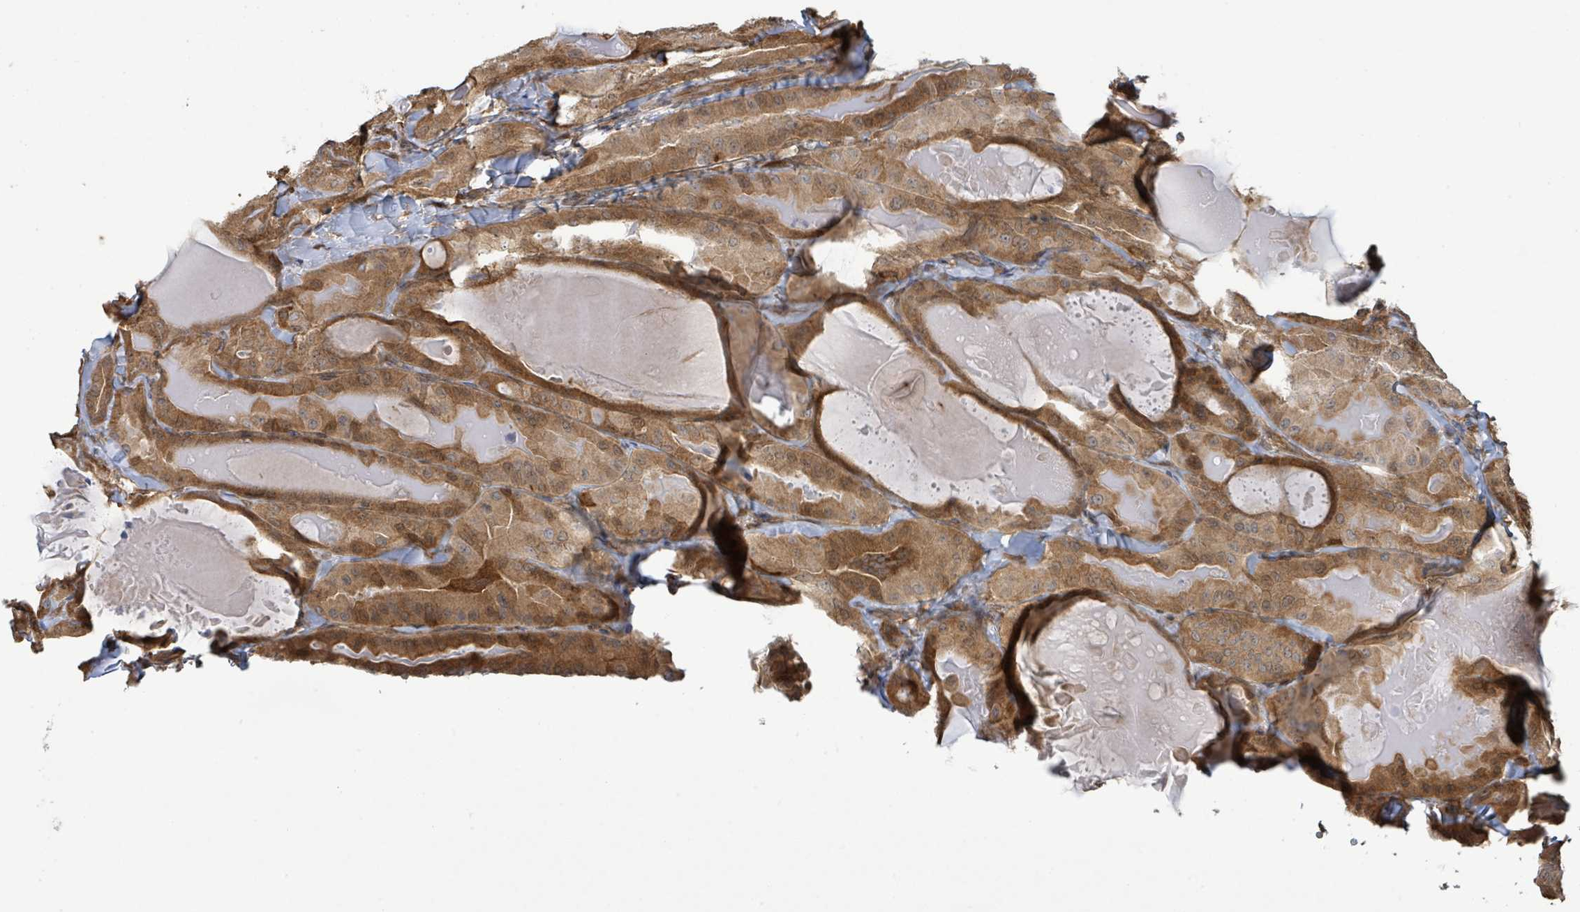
{"staining": {"intensity": "moderate", "quantity": ">75%", "location": "cytoplasmic/membranous"}, "tissue": "thyroid cancer", "cell_type": "Tumor cells", "image_type": "cancer", "snomed": [{"axis": "morphology", "description": "Papillary adenocarcinoma, NOS"}, {"axis": "topography", "description": "Thyroid gland"}], "caption": "A high-resolution histopathology image shows IHC staining of papillary adenocarcinoma (thyroid), which shows moderate cytoplasmic/membranous expression in approximately >75% of tumor cells. (DAB (3,3'-diaminobenzidine) = brown stain, brightfield microscopy at high magnification).", "gene": "ARPIN", "patient": {"sex": "female", "age": 68}}